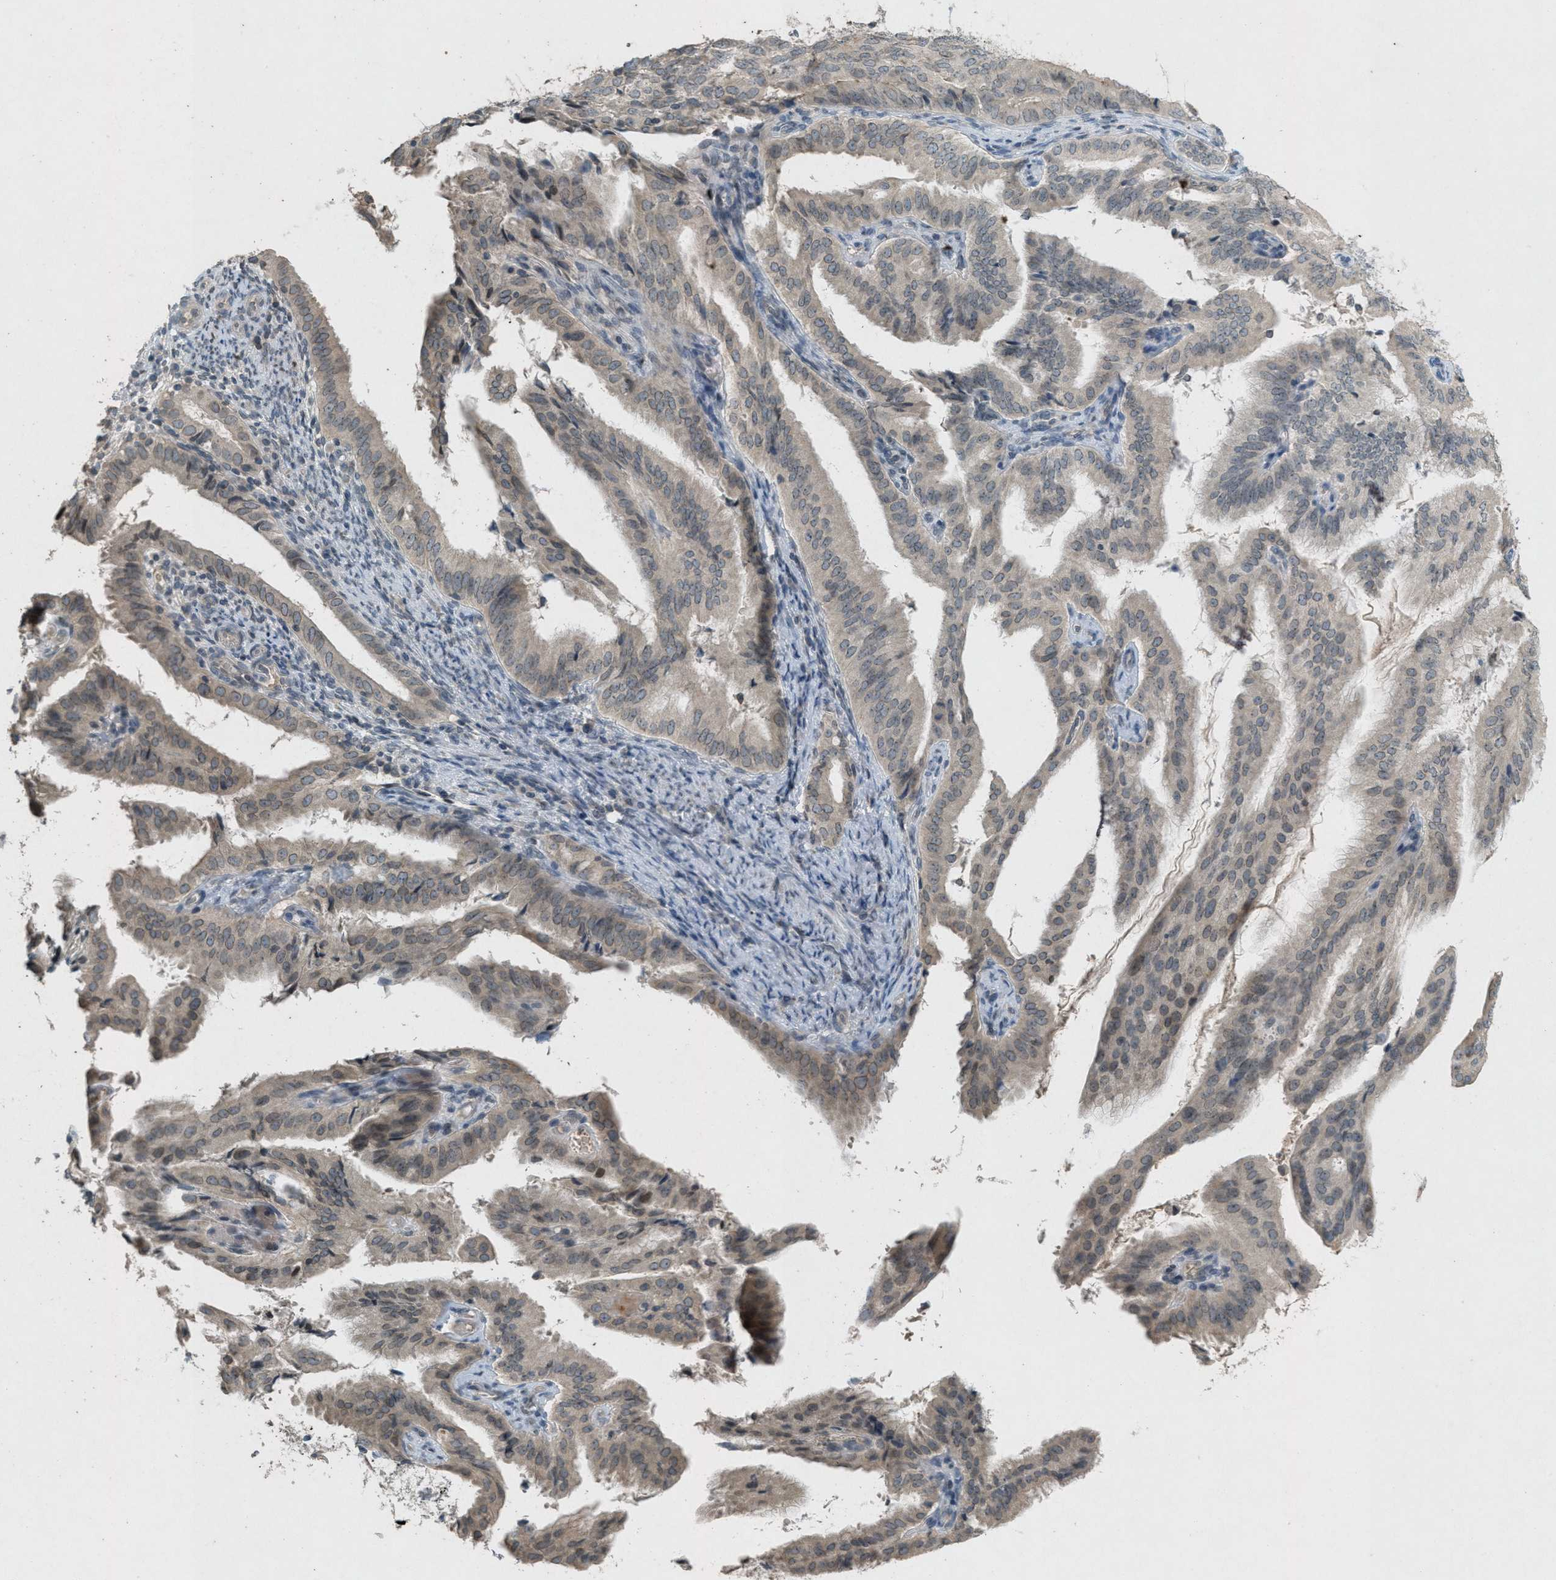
{"staining": {"intensity": "weak", "quantity": "25%-75%", "location": "cytoplasmic/membranous,nuclear"}, "tissue": "endometrial cancer", "cell_type": "Tumor cells", "image_type": "cancer", "snomed": [{"axis": "morphology", "description": "Adenocarcinoma, NOS"}, {"axis": "topography", "description": "Endometrium"}], "caption": "Protein analysis of adenocarcinoma (endometrial) tissue demonstrates weak cytoplasmic/membranous and nuclear positivity in about 25%-75% of tumor cells. (IHC, brightfield microscopy, high magnification).", "gene": "ABHD6", "patient": {"sex": "female", "age": 58}}